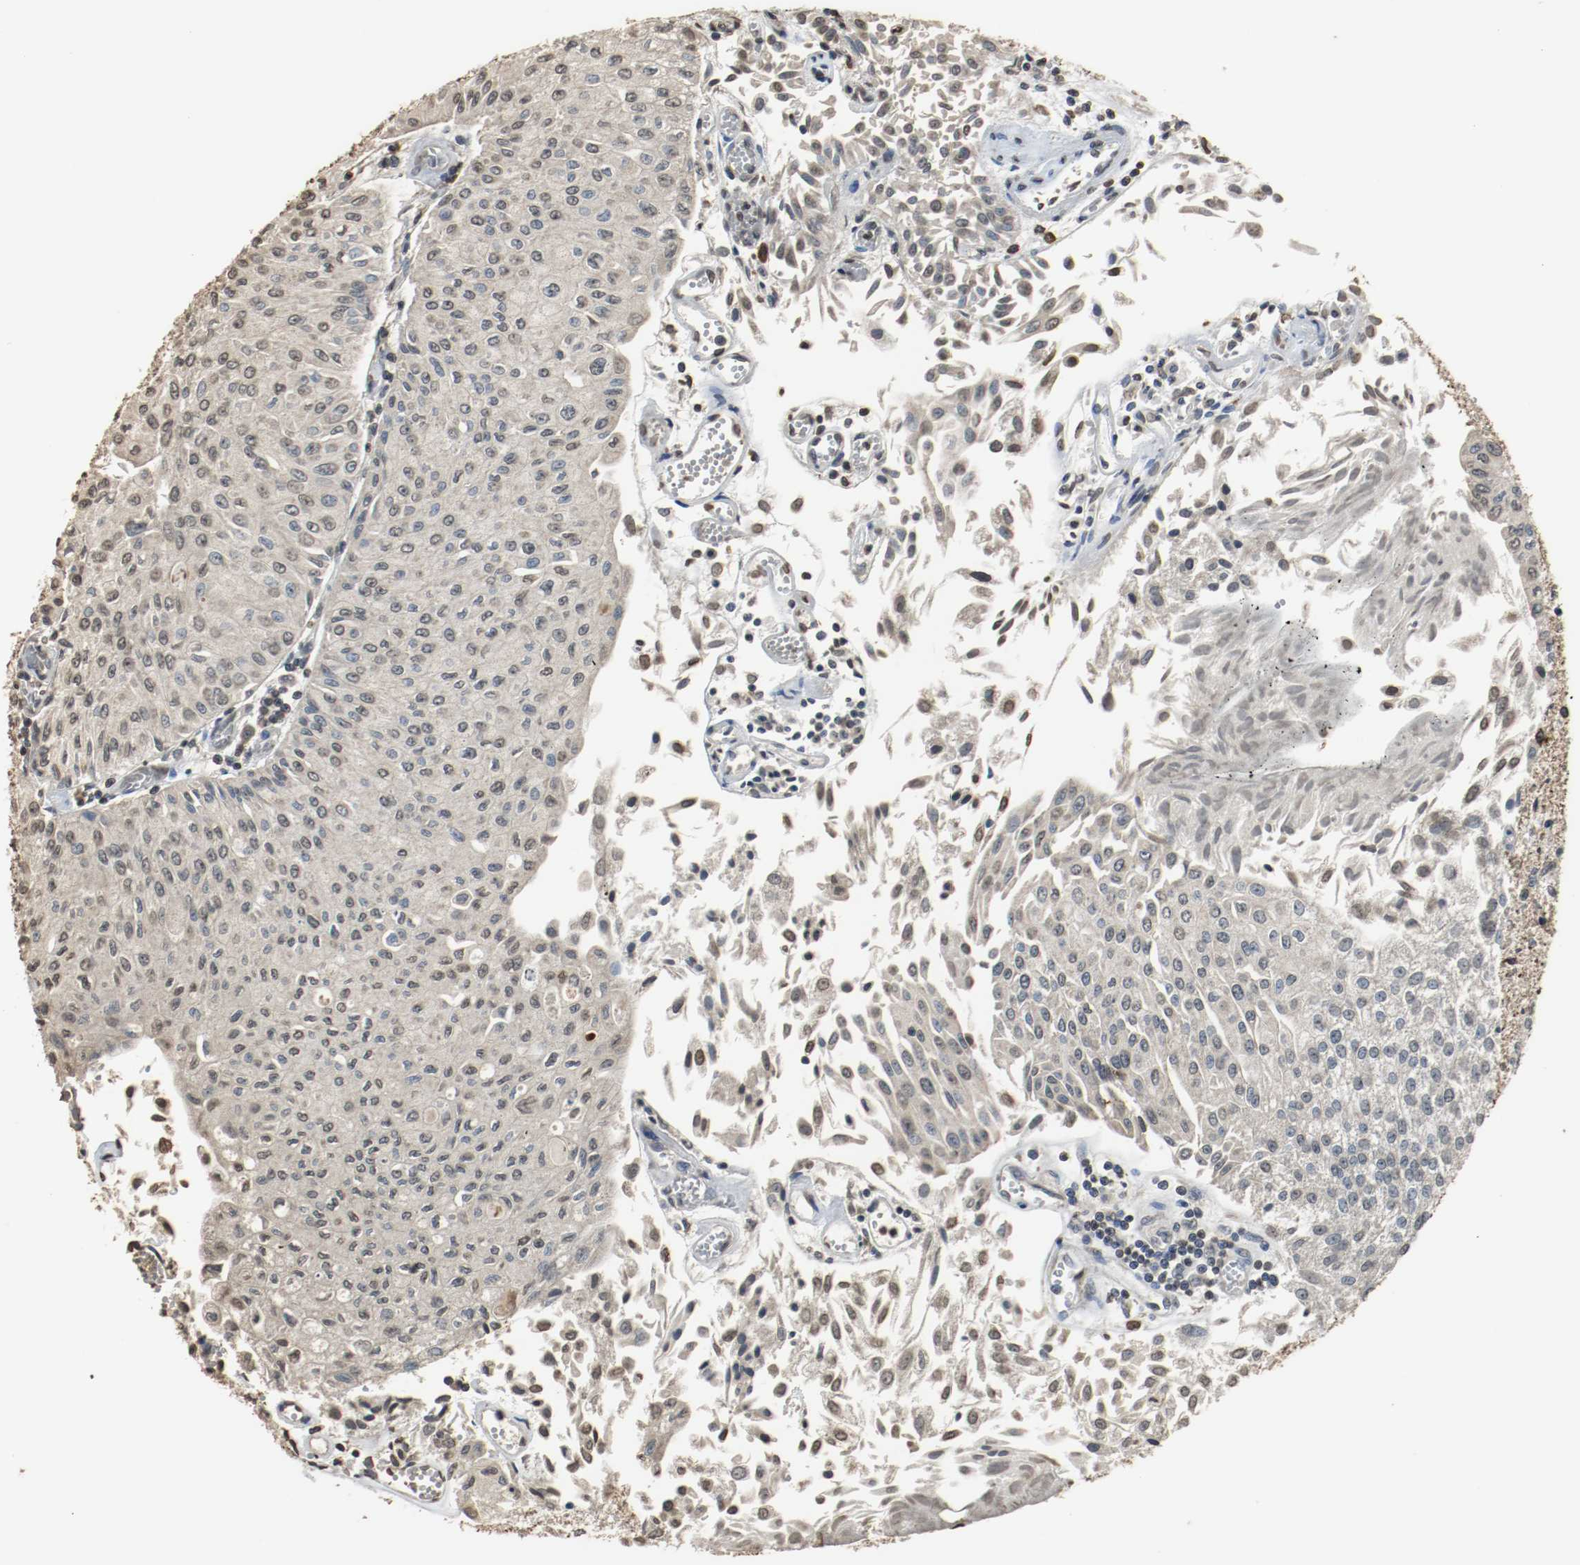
{"staining": {"intensity": "weak", "quantity": "<25%", "location": "cytoplasmic/membranous"}, "tissue": "urothelial cancer", "cell_type": "Tumor cells", "image_type": "cancer", "snomed": [{"axis": "morphology", "description": "Urothelial carcinoma, Low grade"}, {"axis": "topography", "description": "Urinary bladder"}], "caption": "Low-grade urothelial carcinoma was stained to show a protein in brown. There is no significant expression in tumor cells.", "gene": "RTN4", "patient": {"sex": "male", "age": 86}}